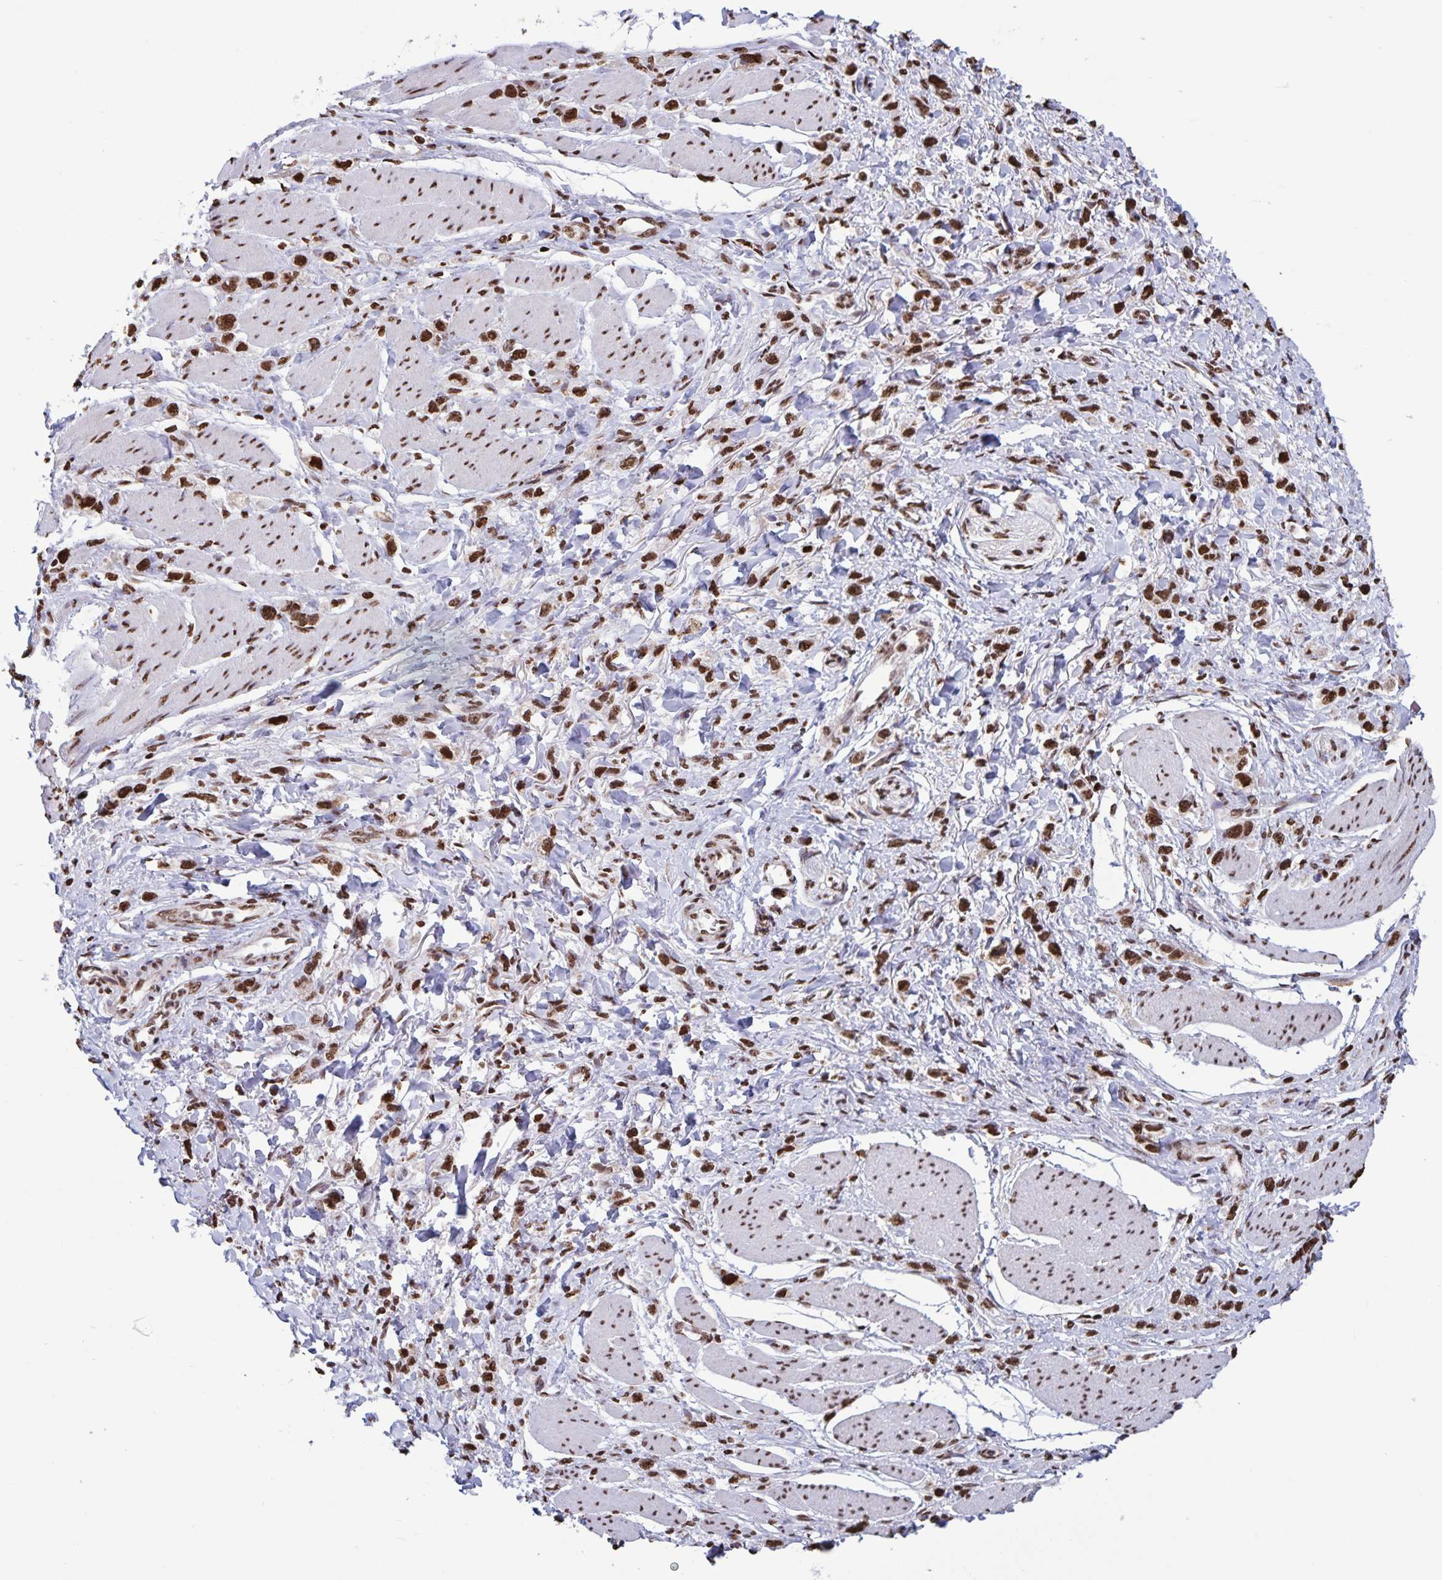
{"staining": {"intensity": "strong", "quantity": ">75%", "location": "nuclear"}, "tissue": "stomach cancer", "cell_type": "Tumor cells", "image_type": "cancer", "snomed": [{"axis": "morphology", "description": "Adenocarcinoma, NOS"}, {"axis": "topography", "description": "Stomach"}], "caption": "The immunohistochemical stain shows strong nuclear positivity in tumor cells of stomach adenocarcinoma tissue.", "gene": "DUT", "patient": {"sex": "female", "age": 65}}